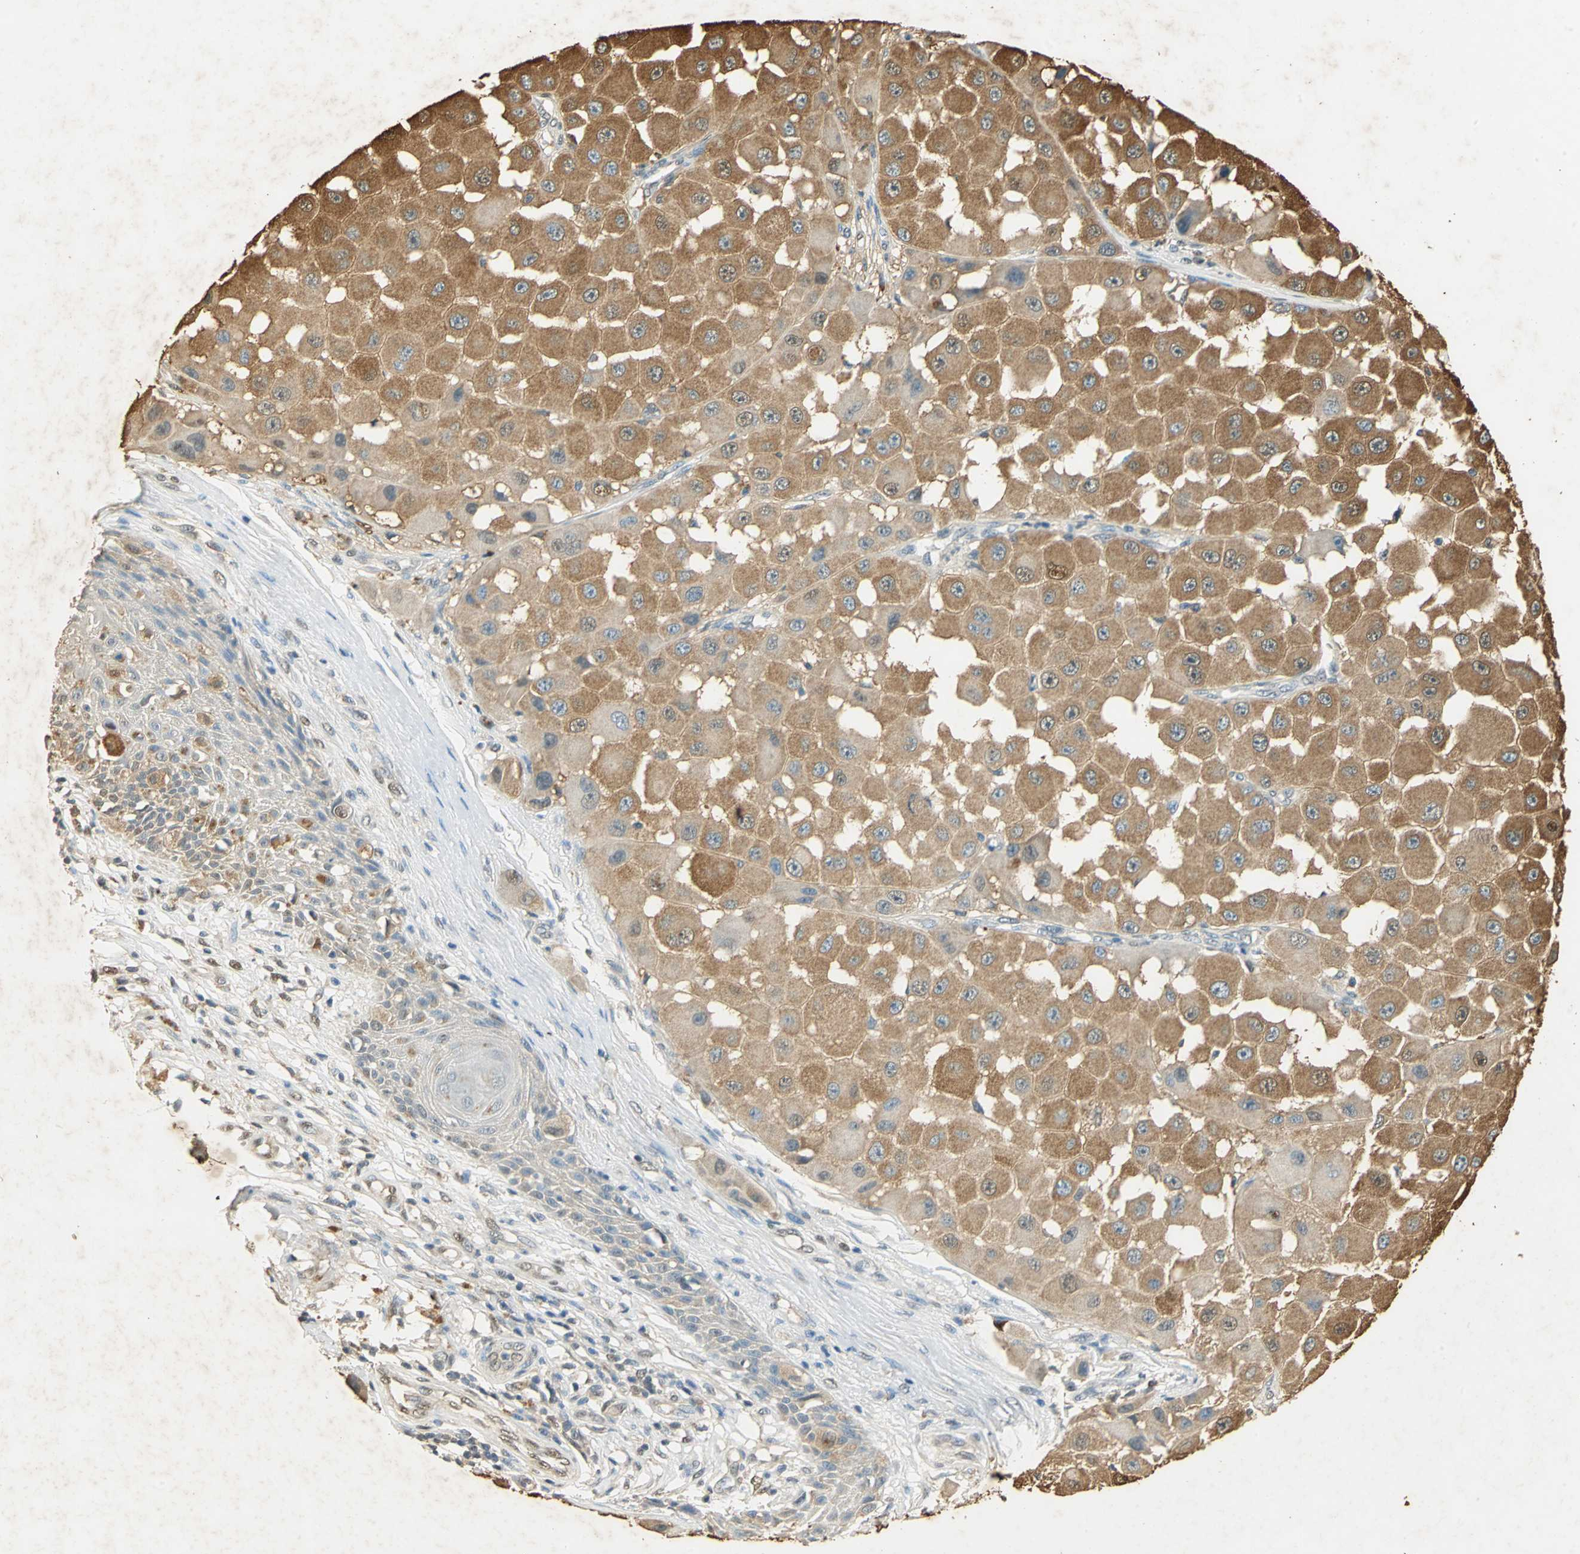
{"staining": {"intensity": "strong", "quantity": ">75%", "location": "cytoplasmic/membranous"}, "tissue": "melanoma", "cell_type": "Tumor cells", "image_type": "cancer", "snomed": [{"axis": "morphology", "description": "Malignant melanoma, NOS"}, {"axis": "topography", "description": "Skin"}], "caption": "A brown stain highlights strong cytoplasmic/membranous expression of a protein in malignant melanoma tumor cells. Nuclei are stained in blue.", "gene": "GAPDH", "patient": {"sex": "female", "age": 81}}